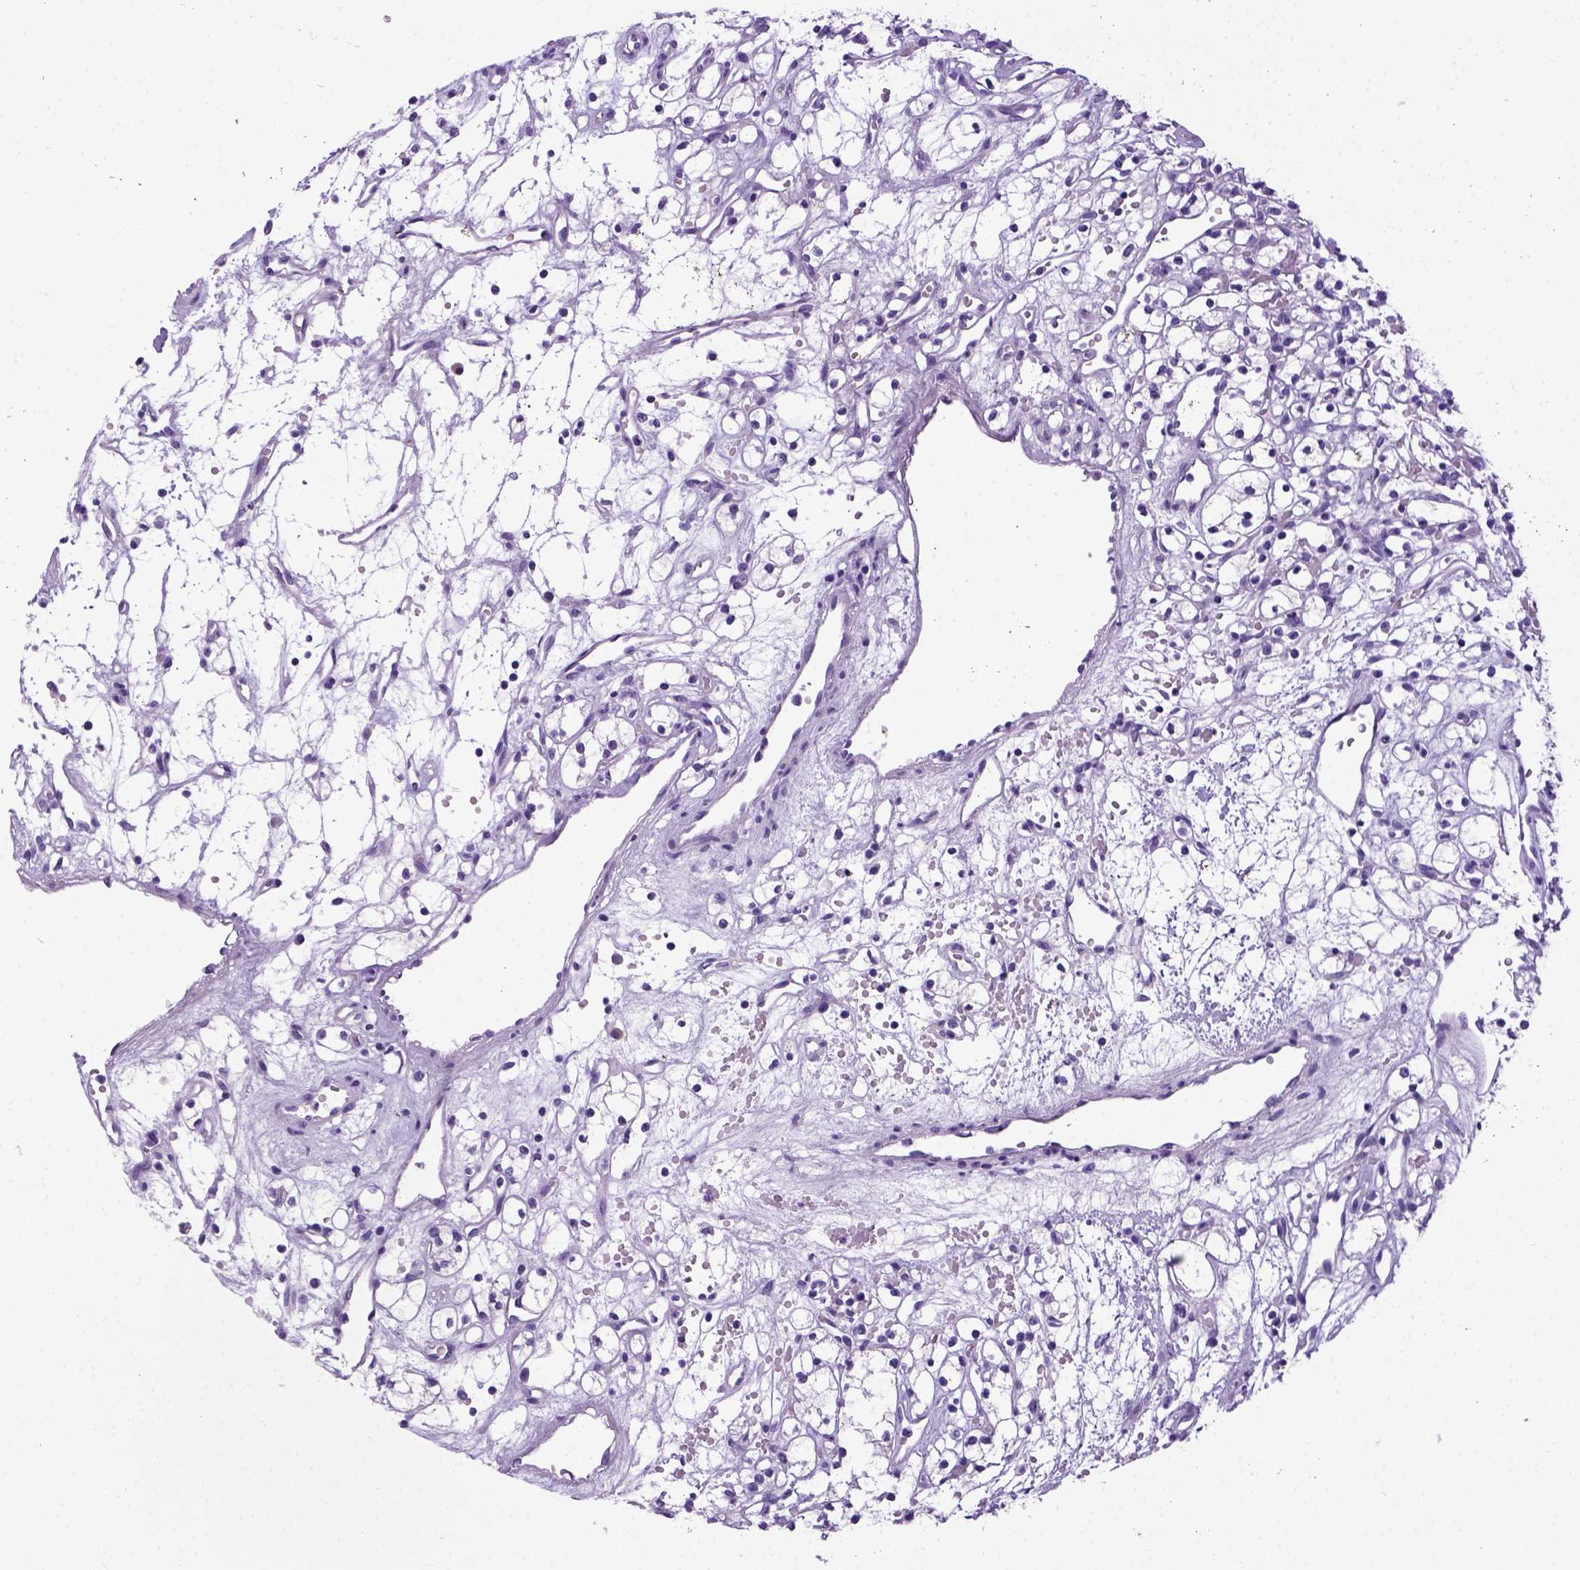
{"staining": {"intensity": "negative", "quantity": "none", "location": "none"}, "tissue": "renal cancer", "cell_type": "Tumor cells", "image_type": "cancer", "snomed": [{"axis": "morphology", "description": "Adenocarcinoma, NOS"}, {"axis": "topography", "description": "Kidney"}], "caption": "Human renal cancer (adenocarcinoma) stained for a protein using IHC displays no positivity in tumor cells.", "gene": "IGF2", "patient": {"sex": "female", "age": 59}}